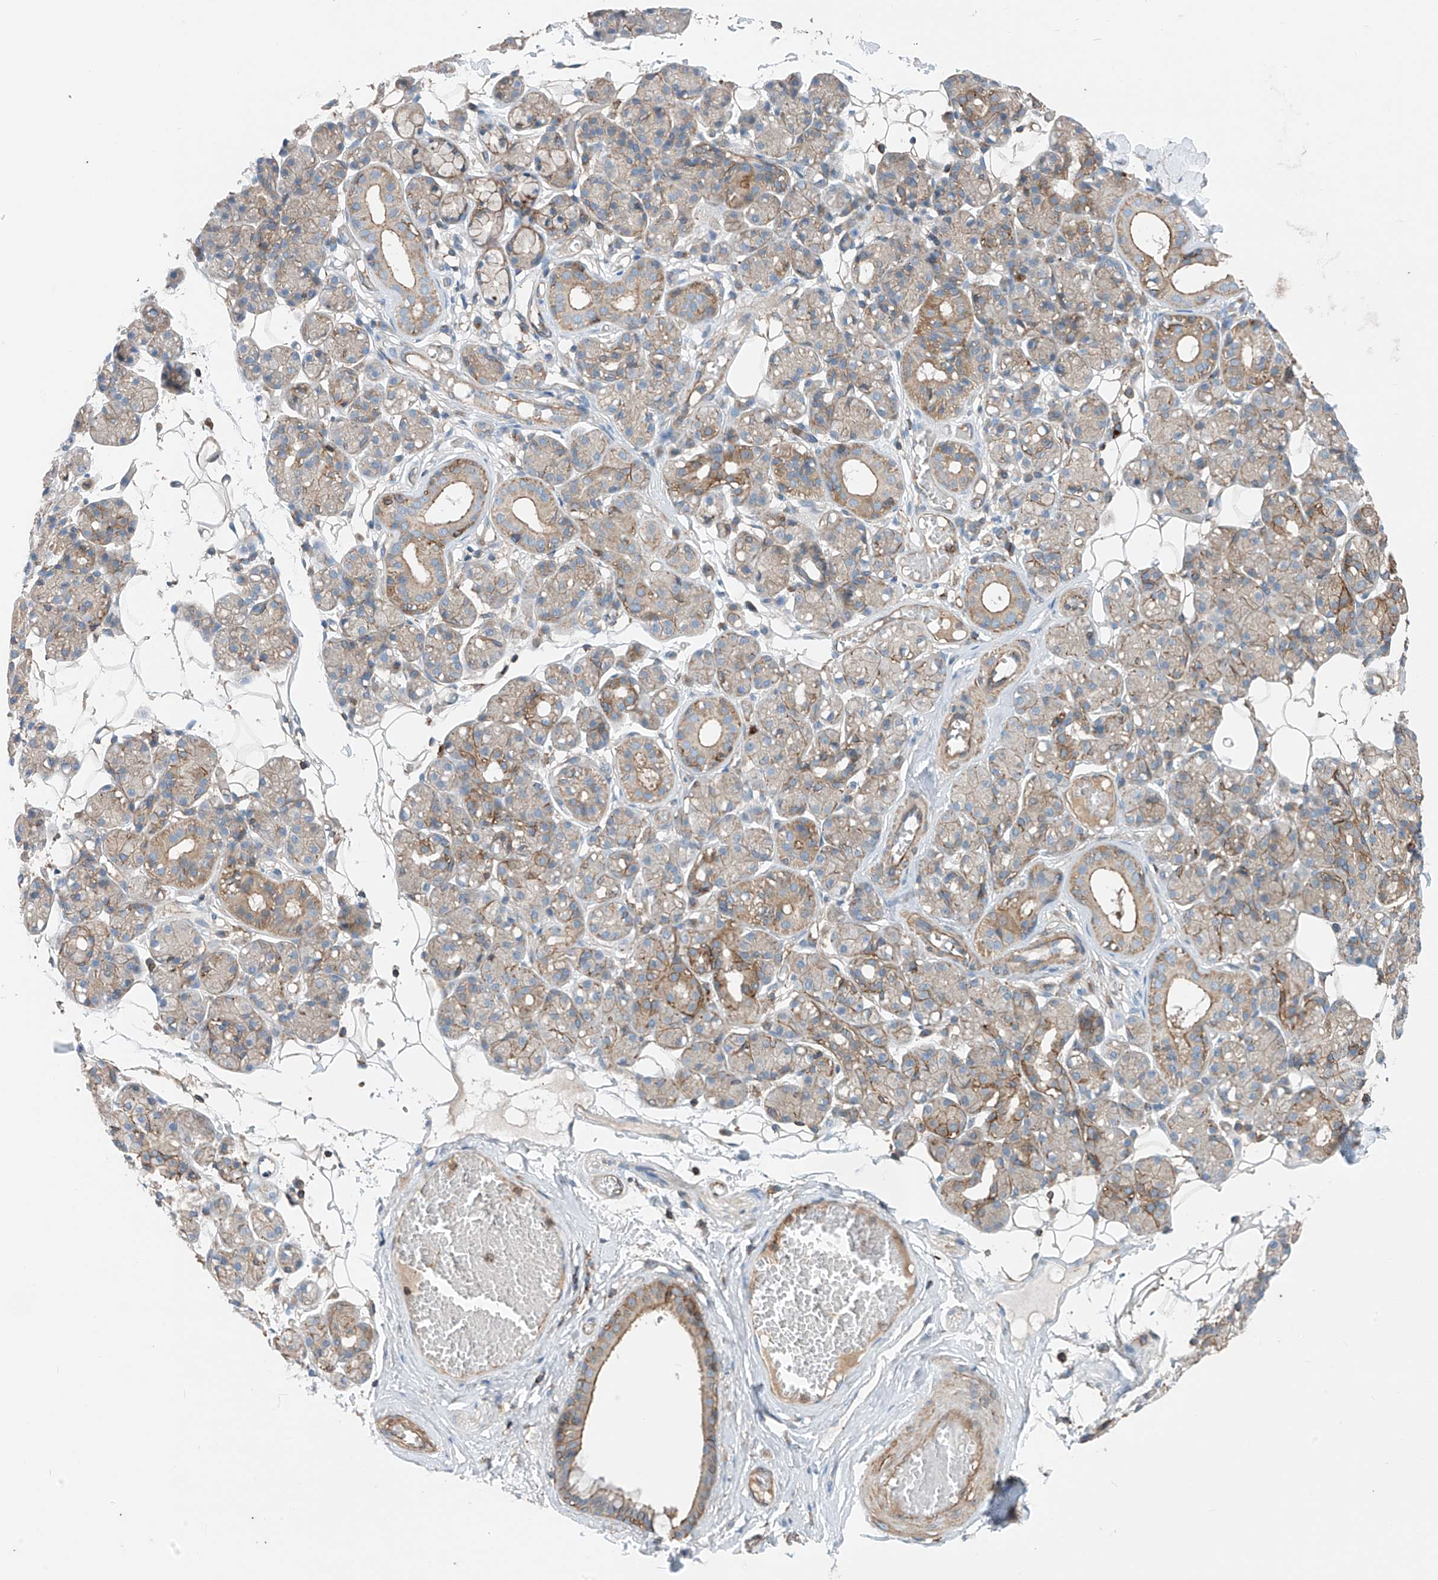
{"staining": {"intensity": "moderate", "quantity": "25%-75%", "location": "cytoplasmic/membranous"}, "tissue": "salivary gland", "cell_type": "Glandular cells", "image_type": "normal", "snomed": [{"axis": "morphology", "description": "Normal tissue, NOS"}, {"axis": "topography", "description": "Salivary gland"}], "caption": "Protein staining shows moderate cytoplasmic/membranous staining in approximately 25%-75% of glandular cells in normal salivary gland.", "gene": "SLC1A5", "patient": {"sex": "male", "age": 63}}